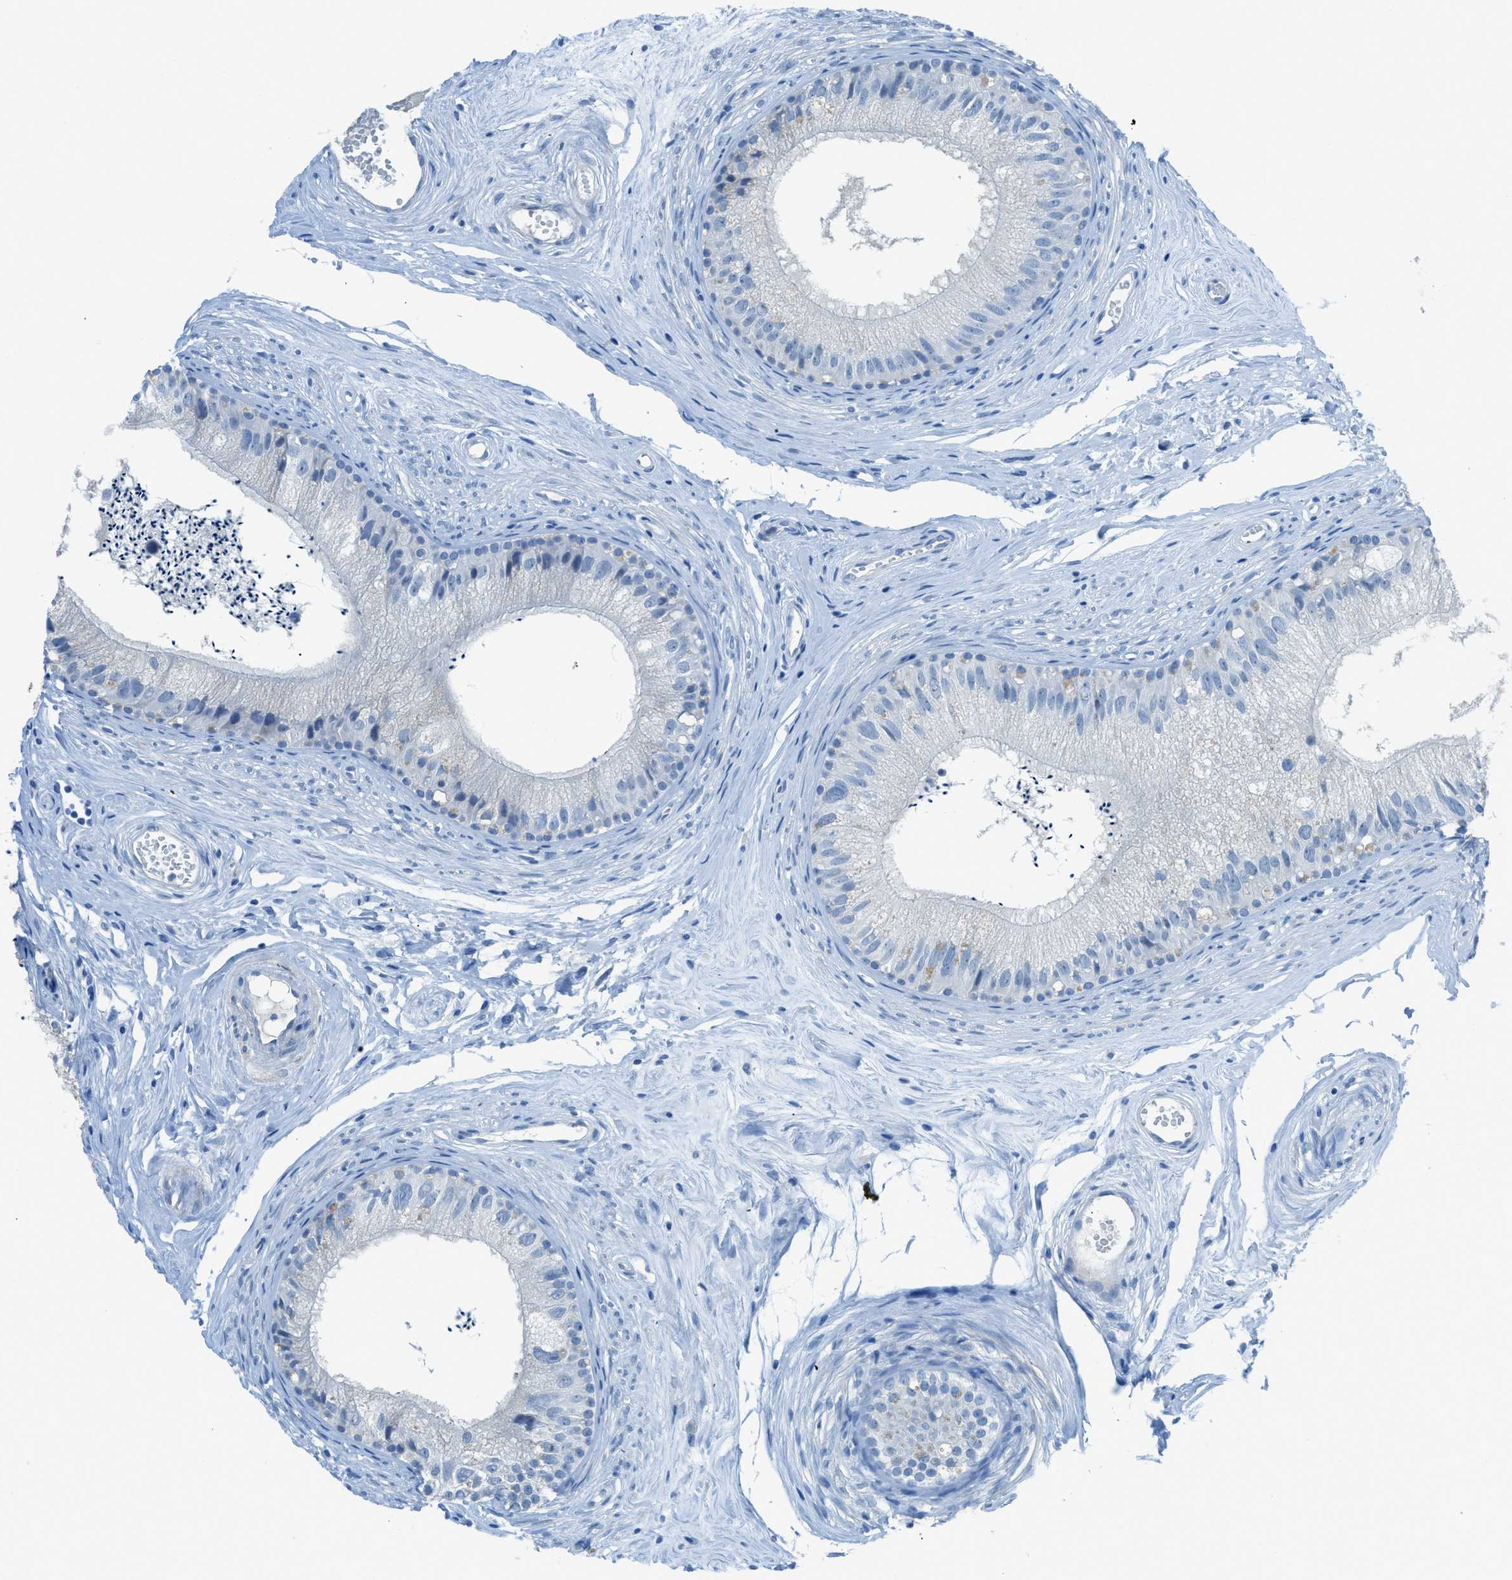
{"staining": {"intensity": "negative", "quantity": "none", "location": "none"}, "tissue": "epididymis", "cell_type": "Glandular cells", "image_type": "normal", "snomed": [{"axis": "morphology", "description": "Normal tissue, NOS"}, {"axis": "topography", "description": "Epididymis"}], "caption": "Photomicrograph shows no significant protein staining in glandular cells of unremarkable epididymis.", "gene": "ACAN", "patient": {"sex": "male", "age": 56}}